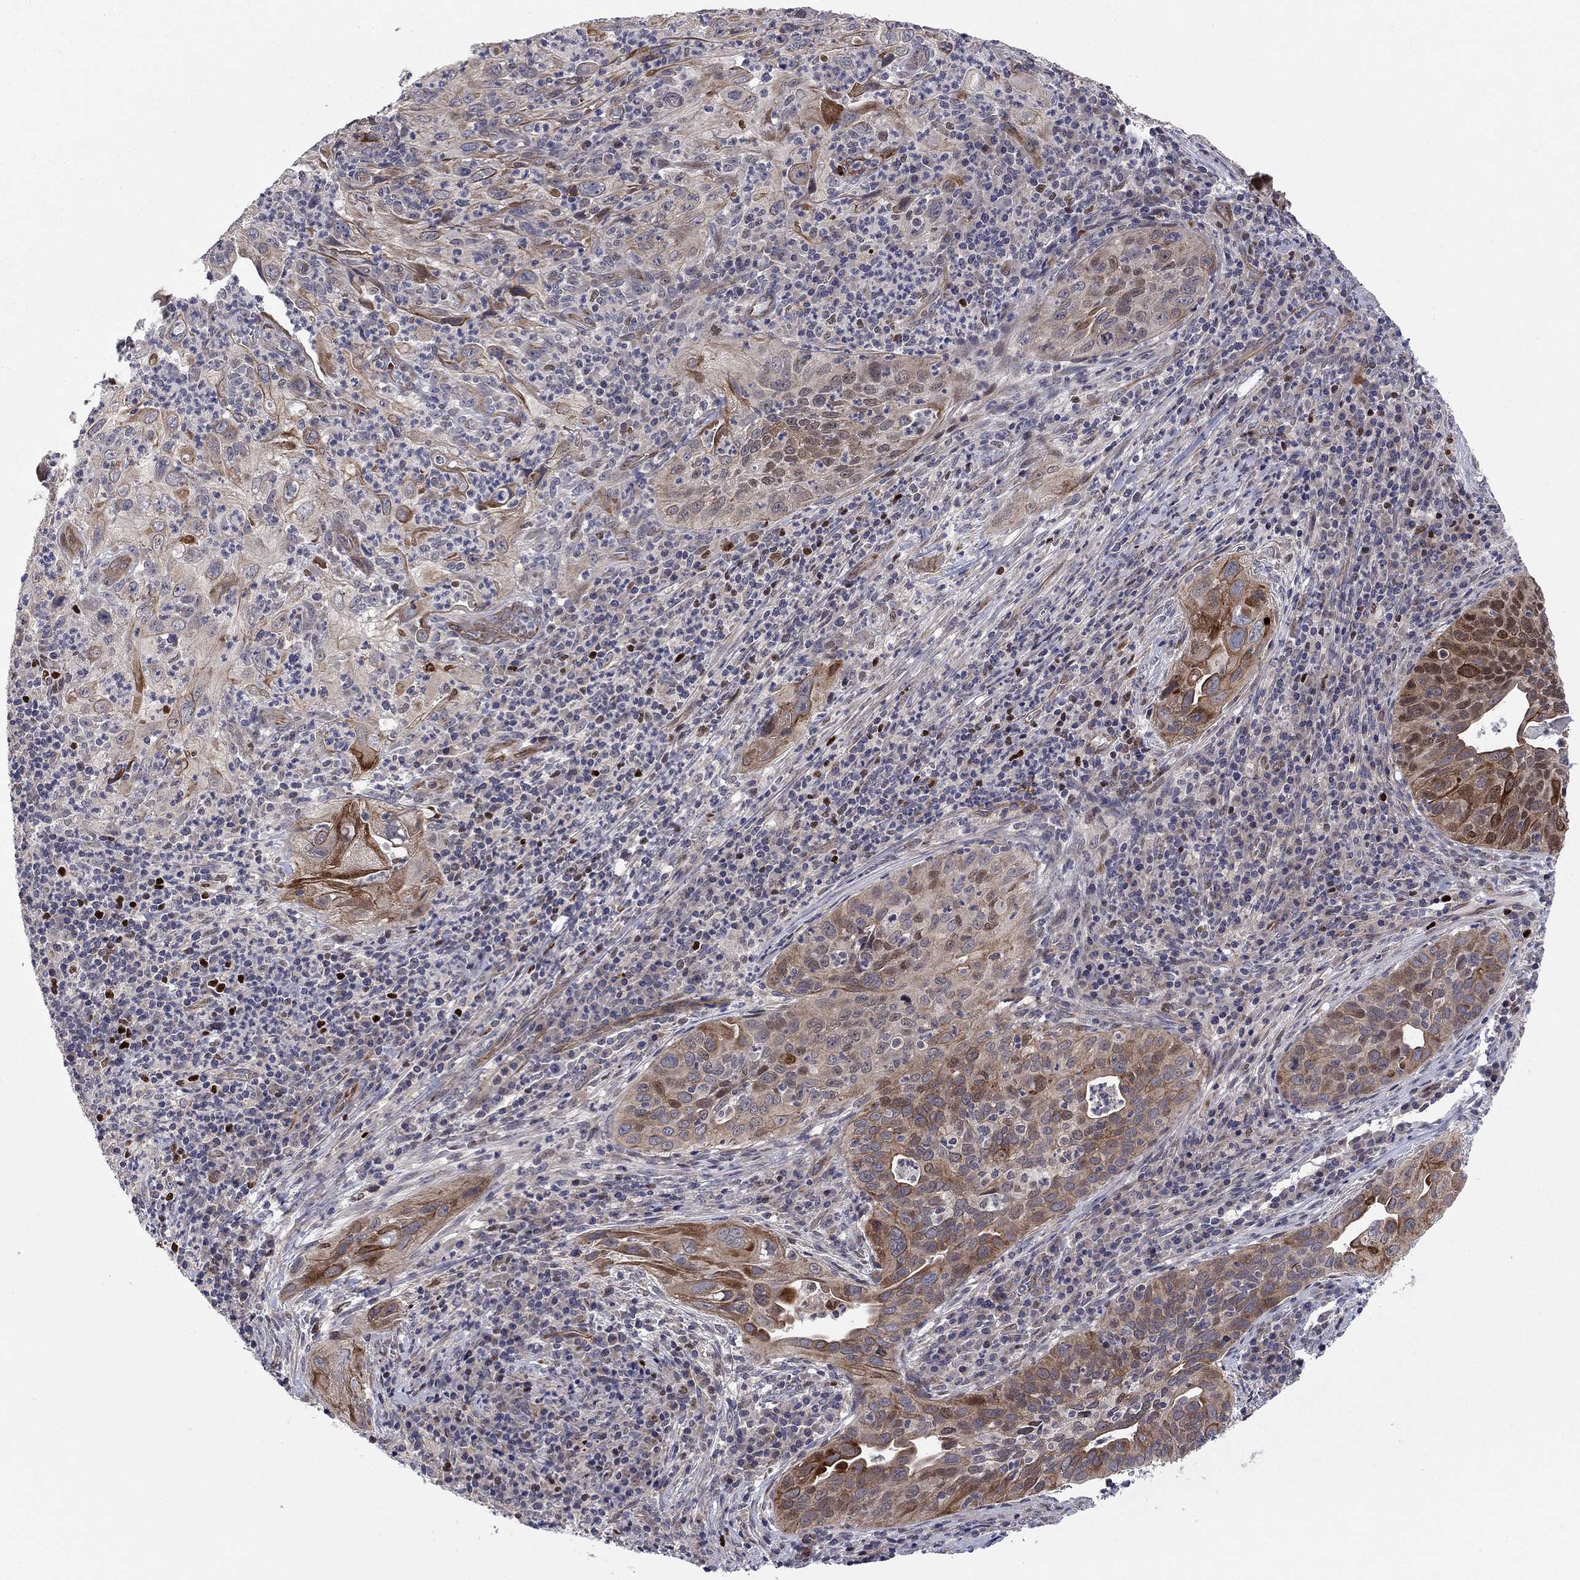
{"staining": {"intensity": "strong", "quantity": "<25%", "location": "cytoplasmic/membranous"}, "tissue": "cervical cancer", "cell_type": "Tumor cells", "image_type": "cancer", "snomed": [{"axis": "morphology", "description": "Squamous cell carcinoma, NOS"}, {"axis": "topography", "description": "Cervix"}], "caption": "Squamous cell carcinoma (cervical) stained with a brown dye reveals strong cytoplasmic/membranous positive staining in about <25% of tumor cells.", "gene": "BCL11A", "patient": {"sex": "female", "age": 26}}